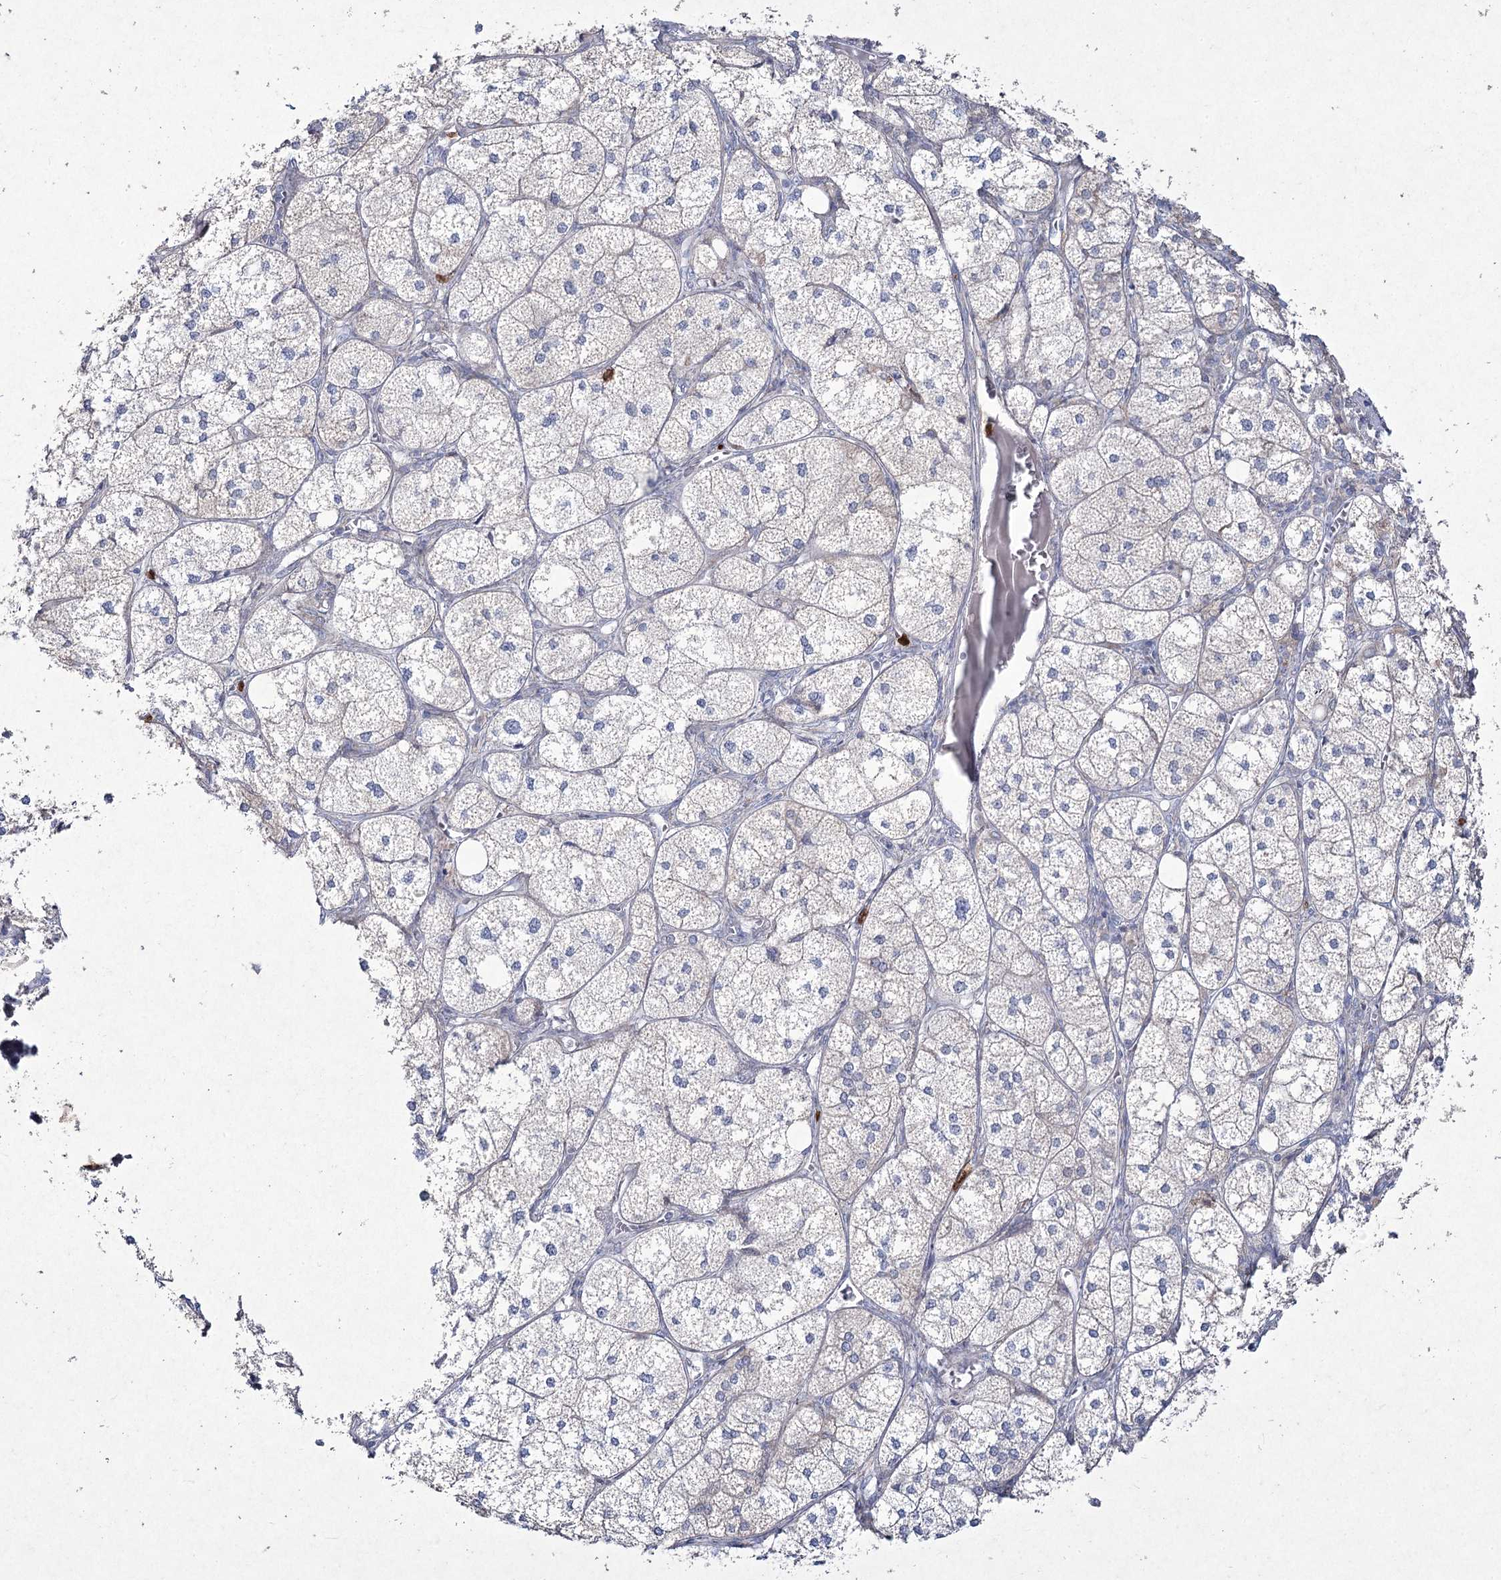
{"staining": {"intensity": "moderate", "quantity": "<25%", "location": "cytoplasmic/membranous"}, "tissue": "adrenal gland", "cell_type": "Glandular cells", "image_type": "normal", "snomed": [{"axis": "morphology", "description": "Normal tissue, NOS"}, {"axis": "topography", "description": "Adrenal gland"}], "caption": "Moderate cytoplasmic/membranous expression for a protein is present in approximately <25% of glandular cells of normal adrenal gland using IHC.", "gene": "NIPAL4", "patient": {"sex": "female", "age": 61}}